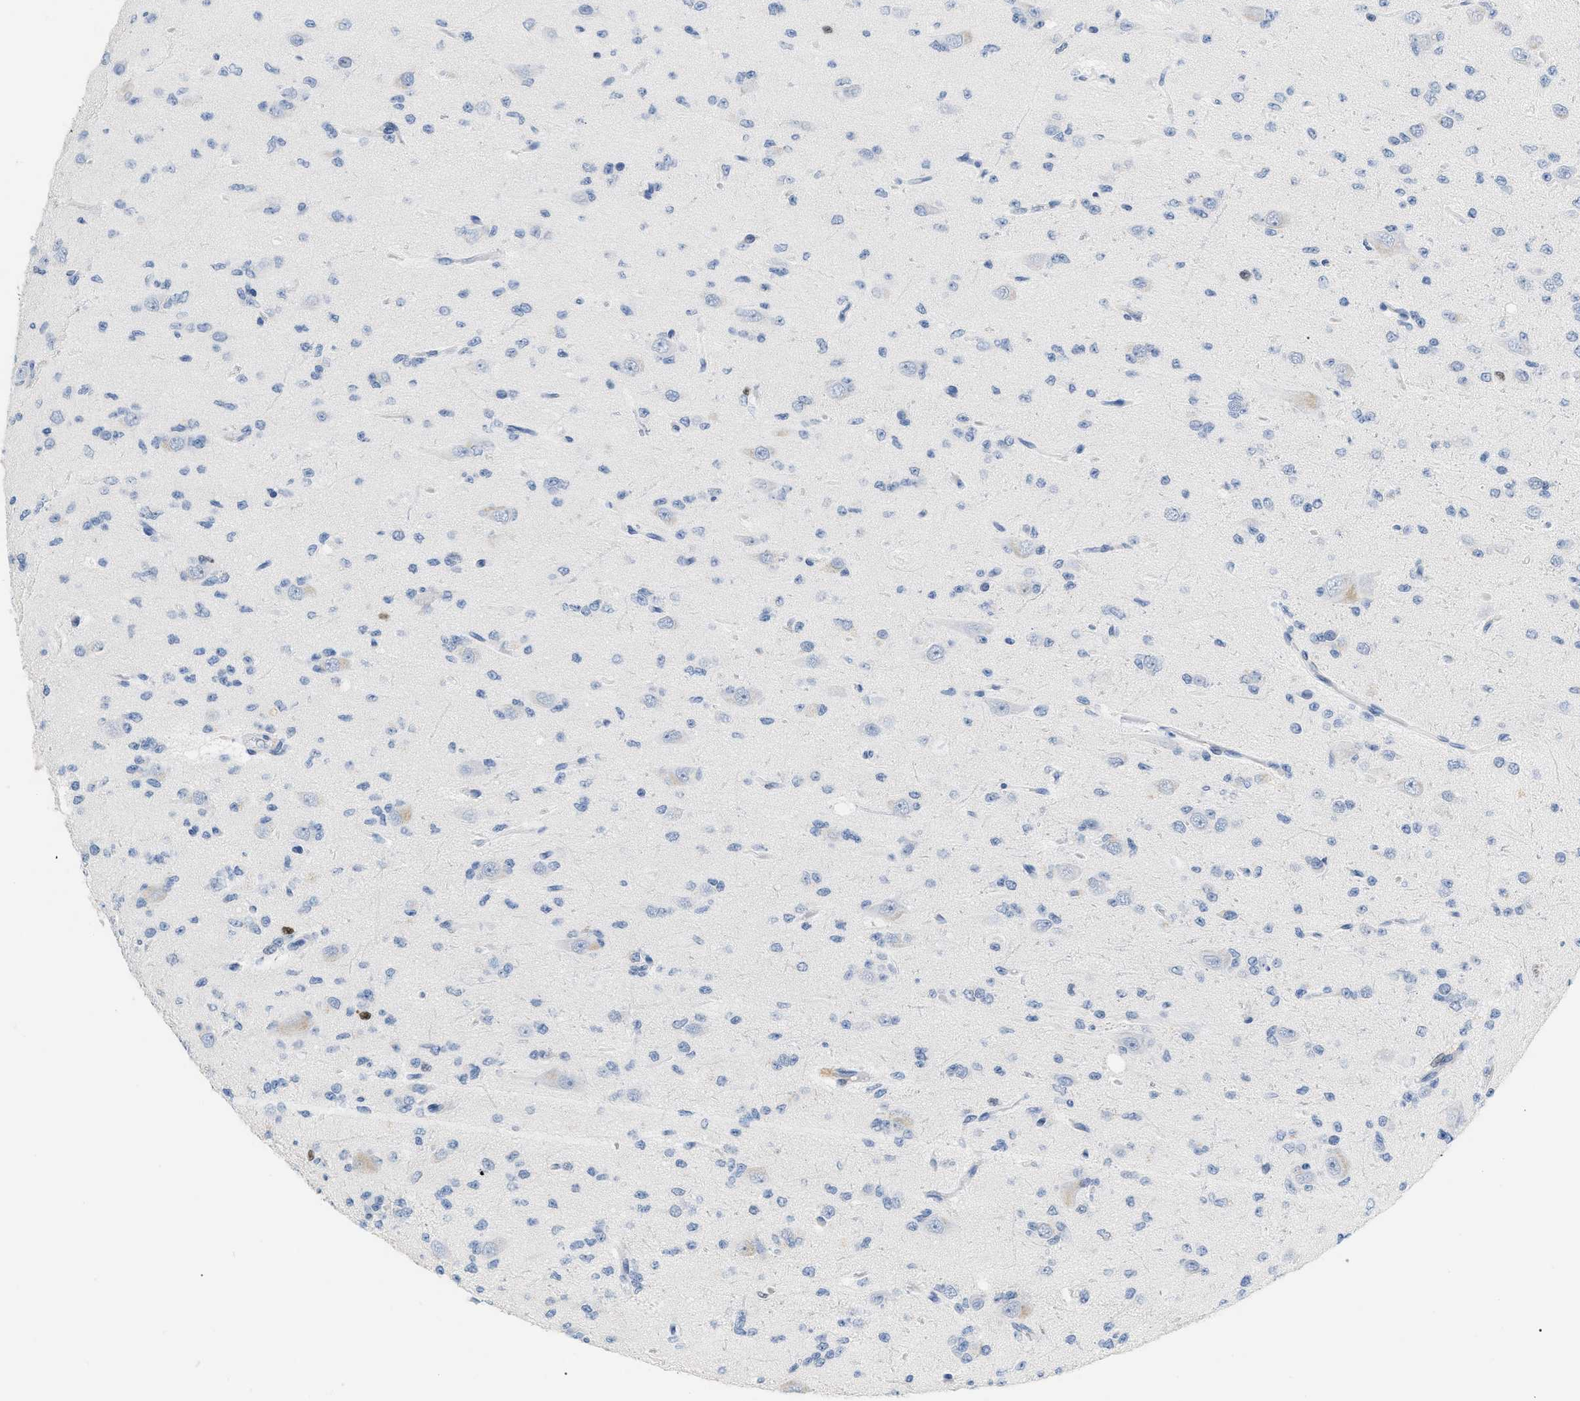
{"staining": {"intensity": "moderate", "quantity": "<25%", "location": "nuclear"}, "tissue": "glioma", "cell_type": "Tumor cells", "image_type": "cancer", "snomed": [{"axis": "morphology", "description": "Glioma, malignant, Low grade"}, {"axis": "topography", "description": "Brain"}], "caption": "DAB immunohistochemical staining of human malignant glioma (low-grade) shows moderate nuclear protein staining in about <25% of tumor cells.", "gene": "MCM7", "patient": {"sex": "male", "age": 38}}